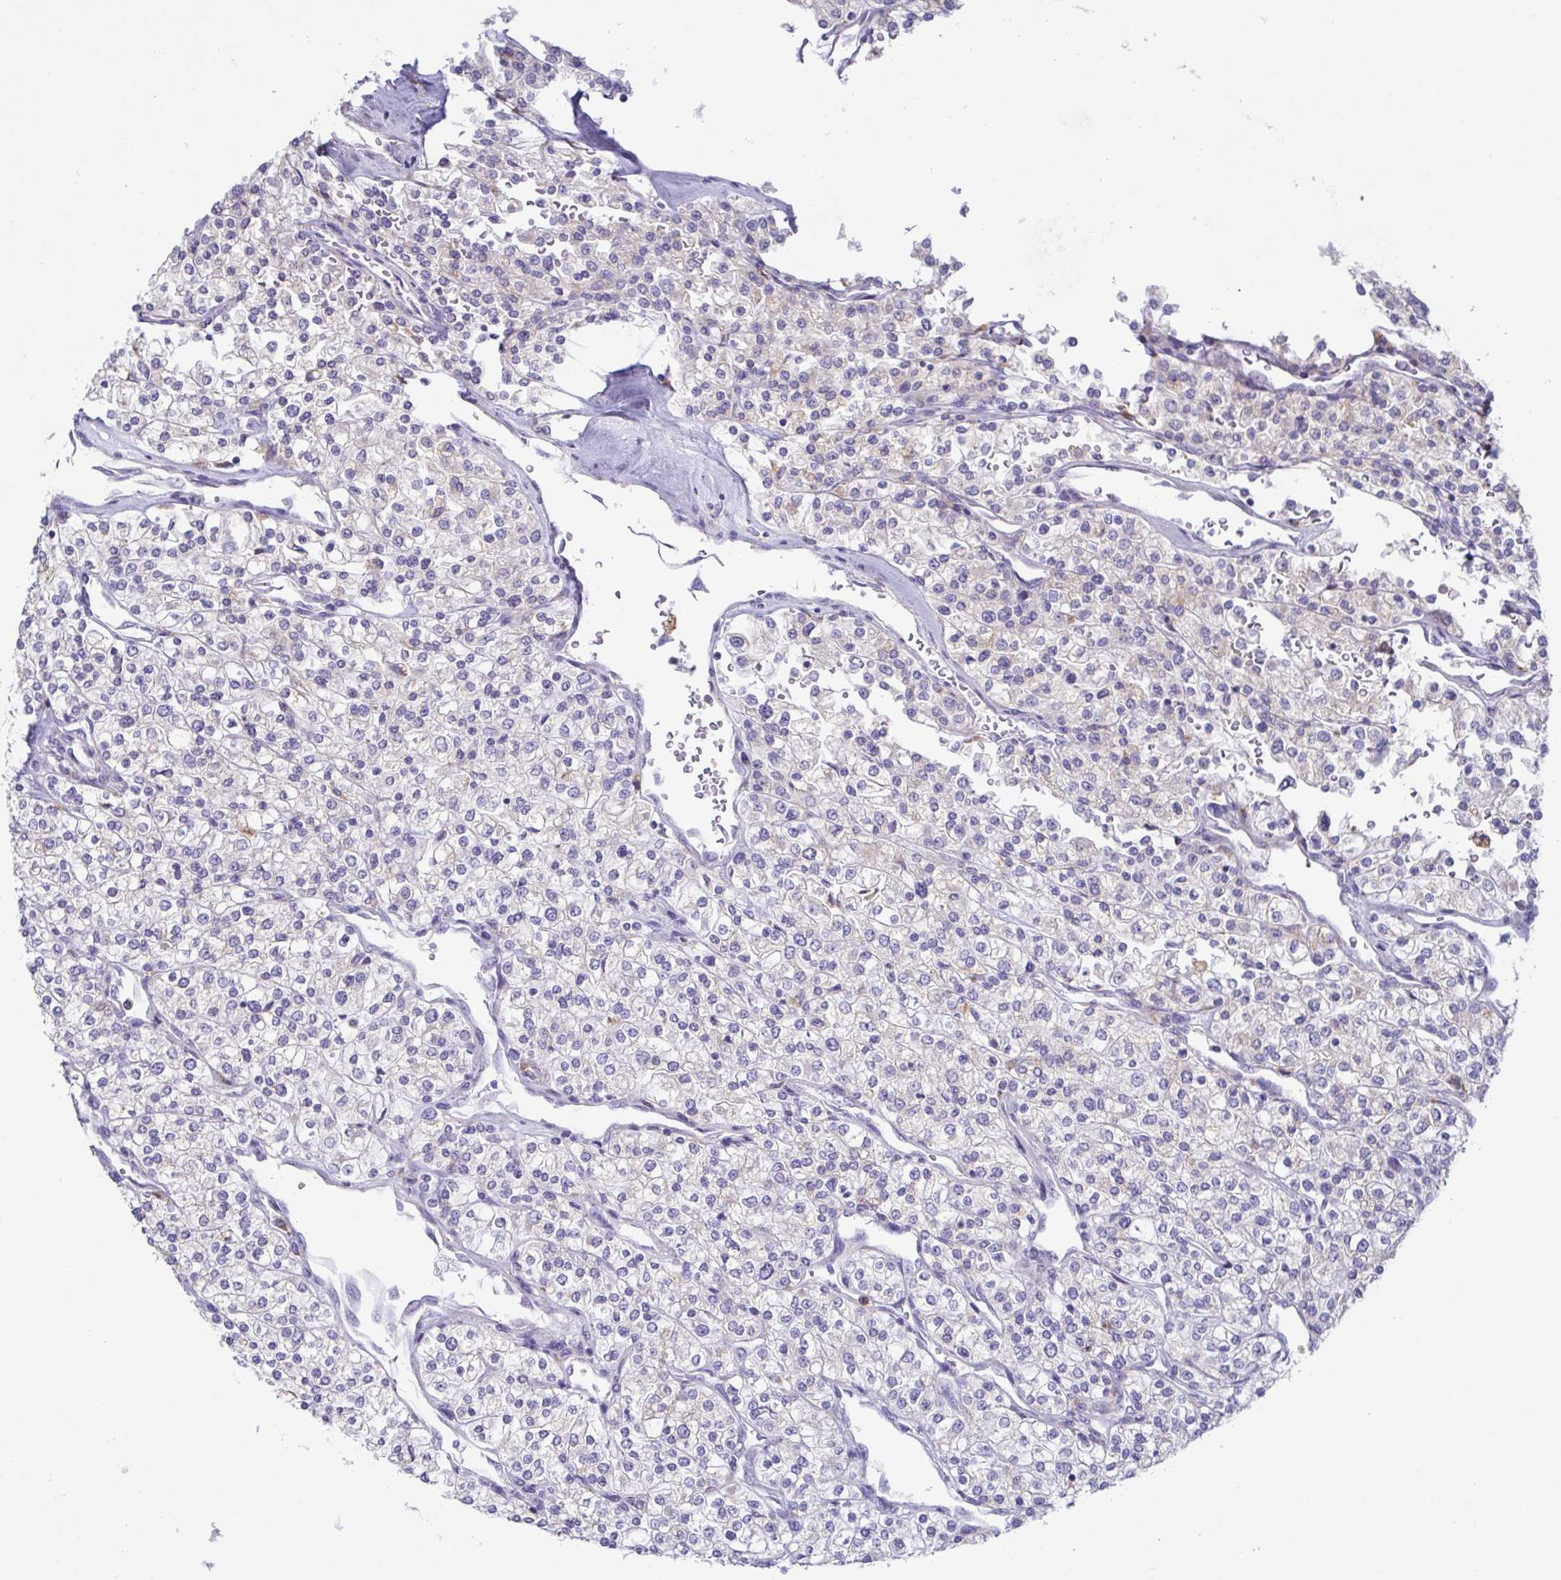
{"staining": {"intensity": "negative", "quantity": "none", "location": "none"}, "tissue": "renal cancer", "cell_type": "Tumor cells", "image_type": "cancer", "snomed": [{"axis": "morphology", "description": "Adenocarcinoma, NOS"}, {"axis": "topography", "description": "Kidney"}], "caption": "Immunohistochemistry micrograph of neoplastic tissue: human adenocarcinoma (renal) stained with DAB displays no significant protein expression in tumor cells.", "gene": "ATP6V1G2", "patient": {"sex": "male", "age": 80}}